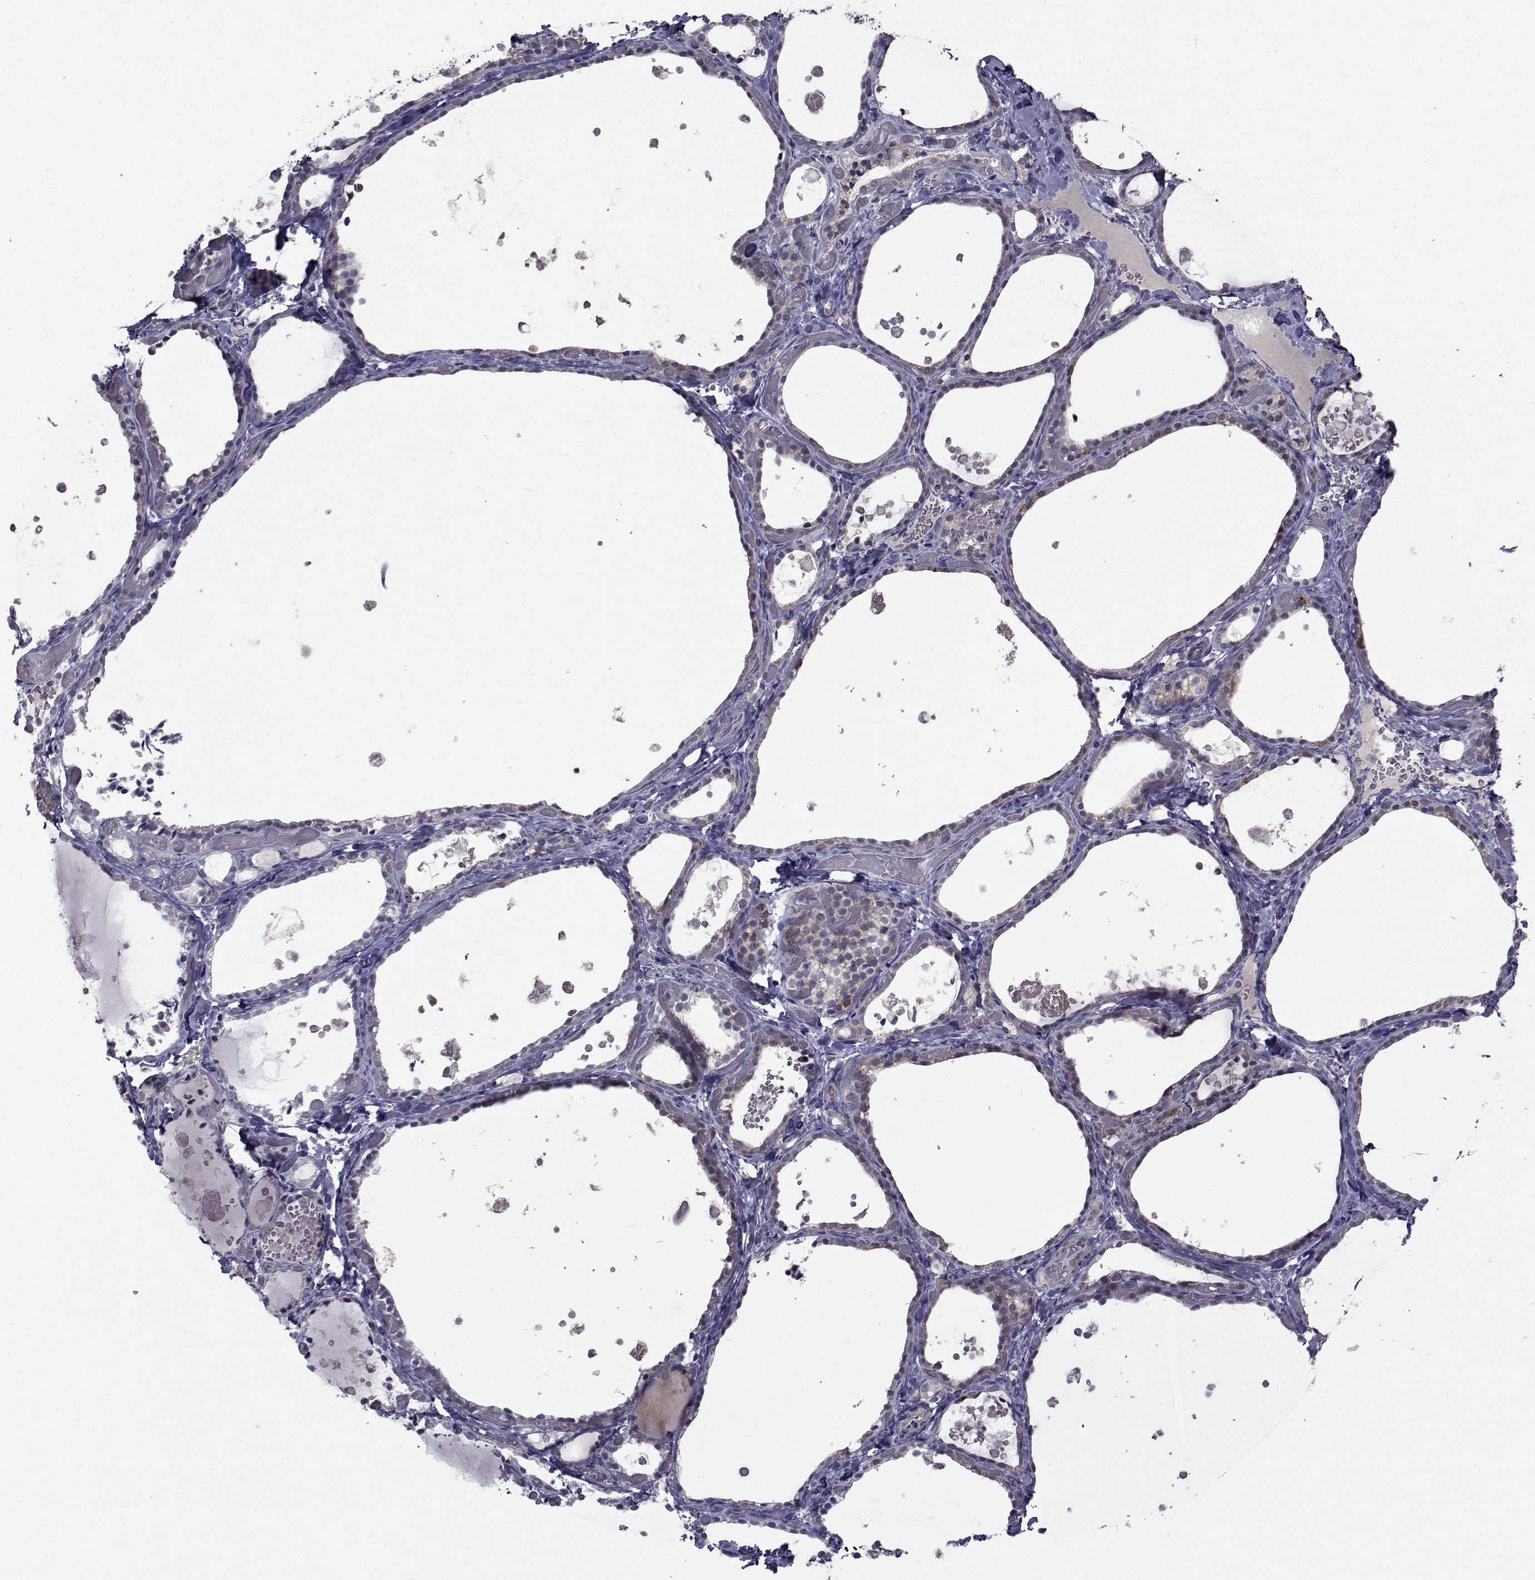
{"staining": {"intensity": "negative", "quantity": "none", "location": "none"}, "tissue": "thyroid gland", "cell_type": "Glandular cells", "image_type": "normal", "snomed": [{"axis": "morphology", "description": "Normal tissue, NOS"}, {"axis": "topography", "description": "Thyroid gland"}], "caption": "Image shows no protein staining in glandular cells of unremarkable thyroid gland. Brightfield microscopy of immunohistochemistry (IHC) stained with DAB (brown) and hematoxylin (blue), captured at high magnification.", "gene": "FDXR", "patient": {"sex": "female", "age": 56}}